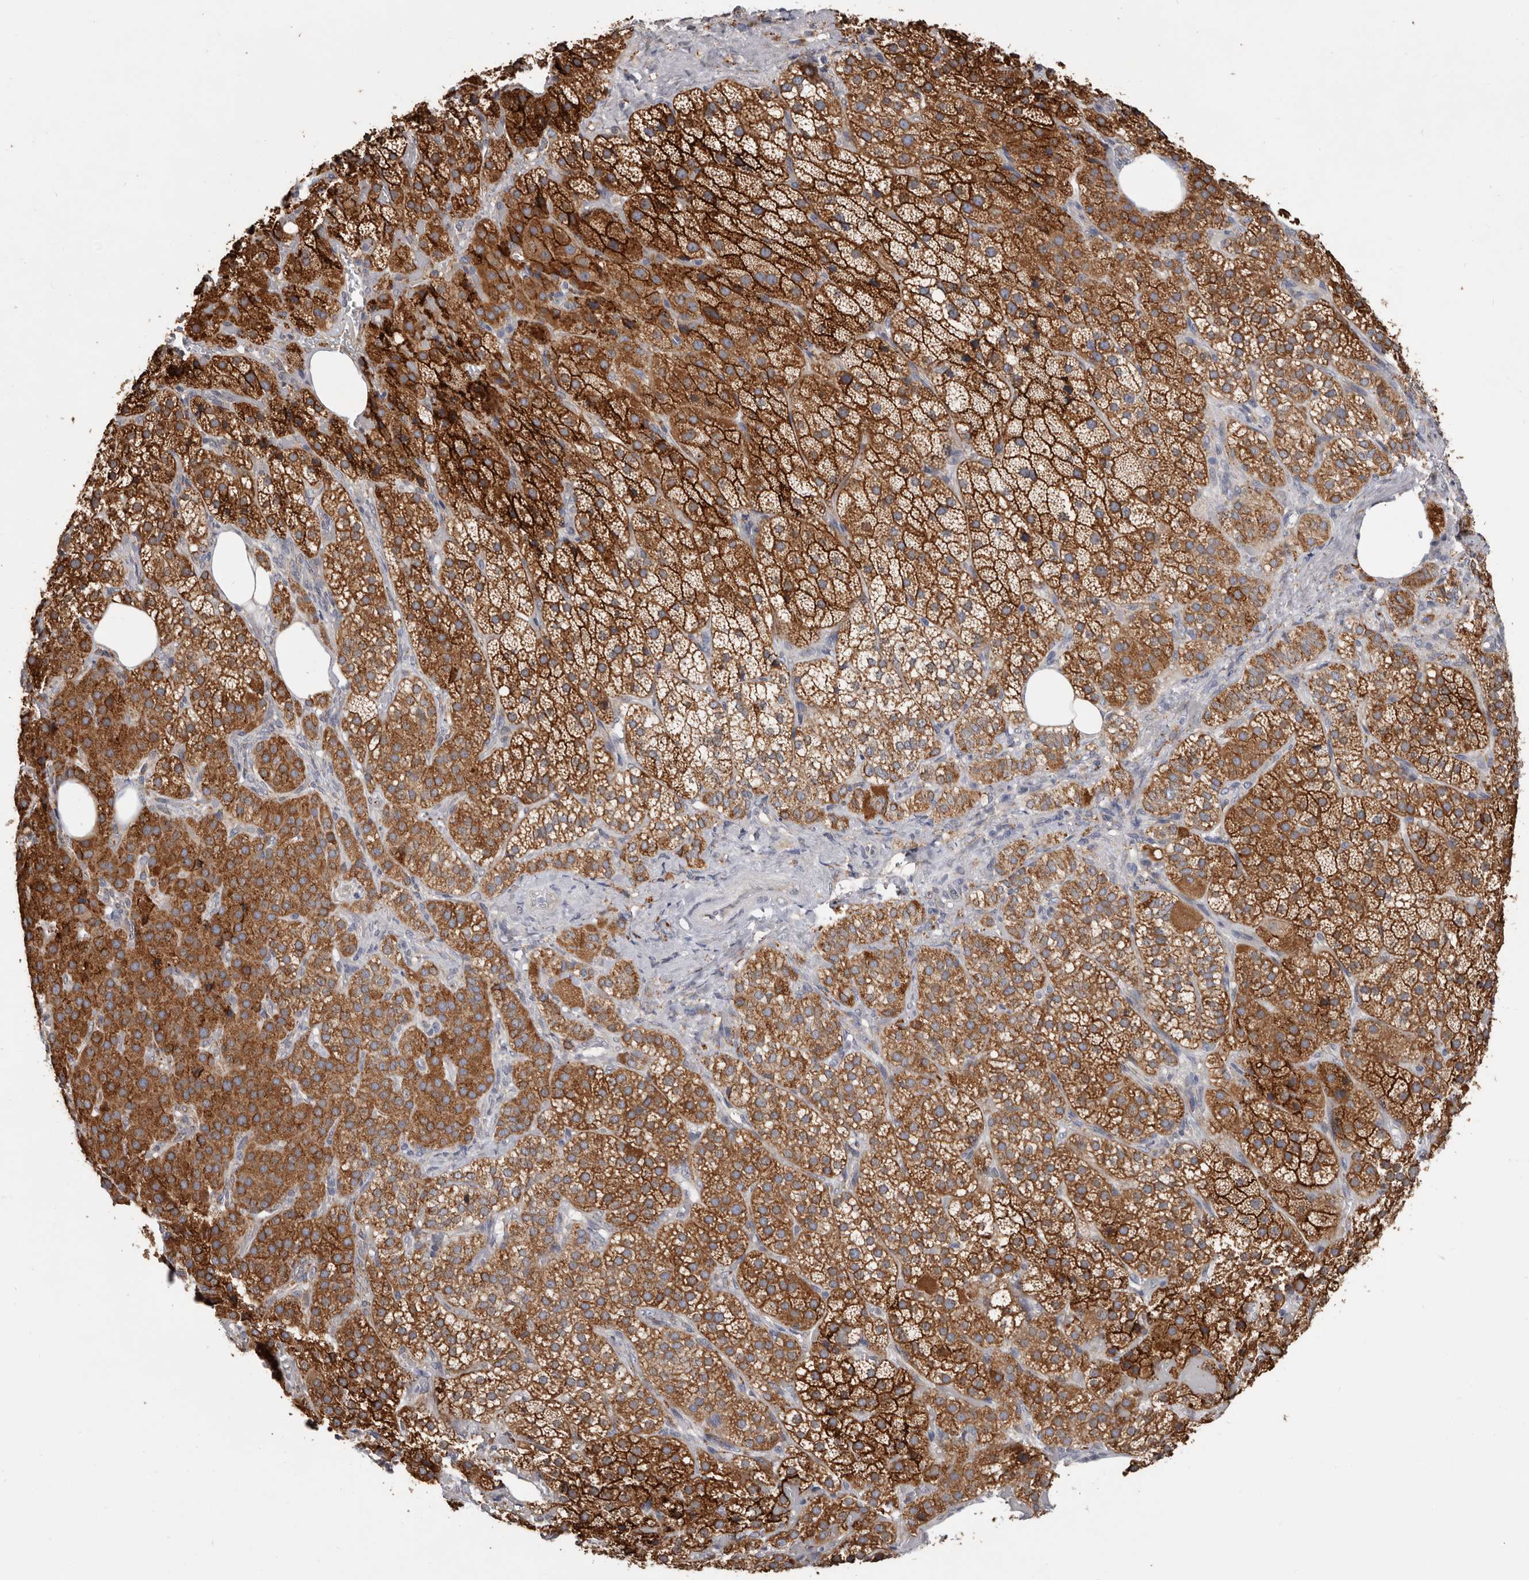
{"staining": {"intensity": "strong", "quantity": ">75%", "location": "cytoplasmic/membranous"}, "tissue": "adrenal gland", "cell_type": "Glandular cells", "image_type": "normal", "snomed": [{"axis": "morphology", "description": "Normal tissue, NOS"}, {"axis": "topography", "description": "Adrenal gland"}], "caption": "Protein analysis of unremarkable adrenal gland reveals strong cytoplasmic/membranous staining in approximately >75% of glandular cells.", "gene": "MRPL18", "patient": {"sex": "female", "age": 59}}